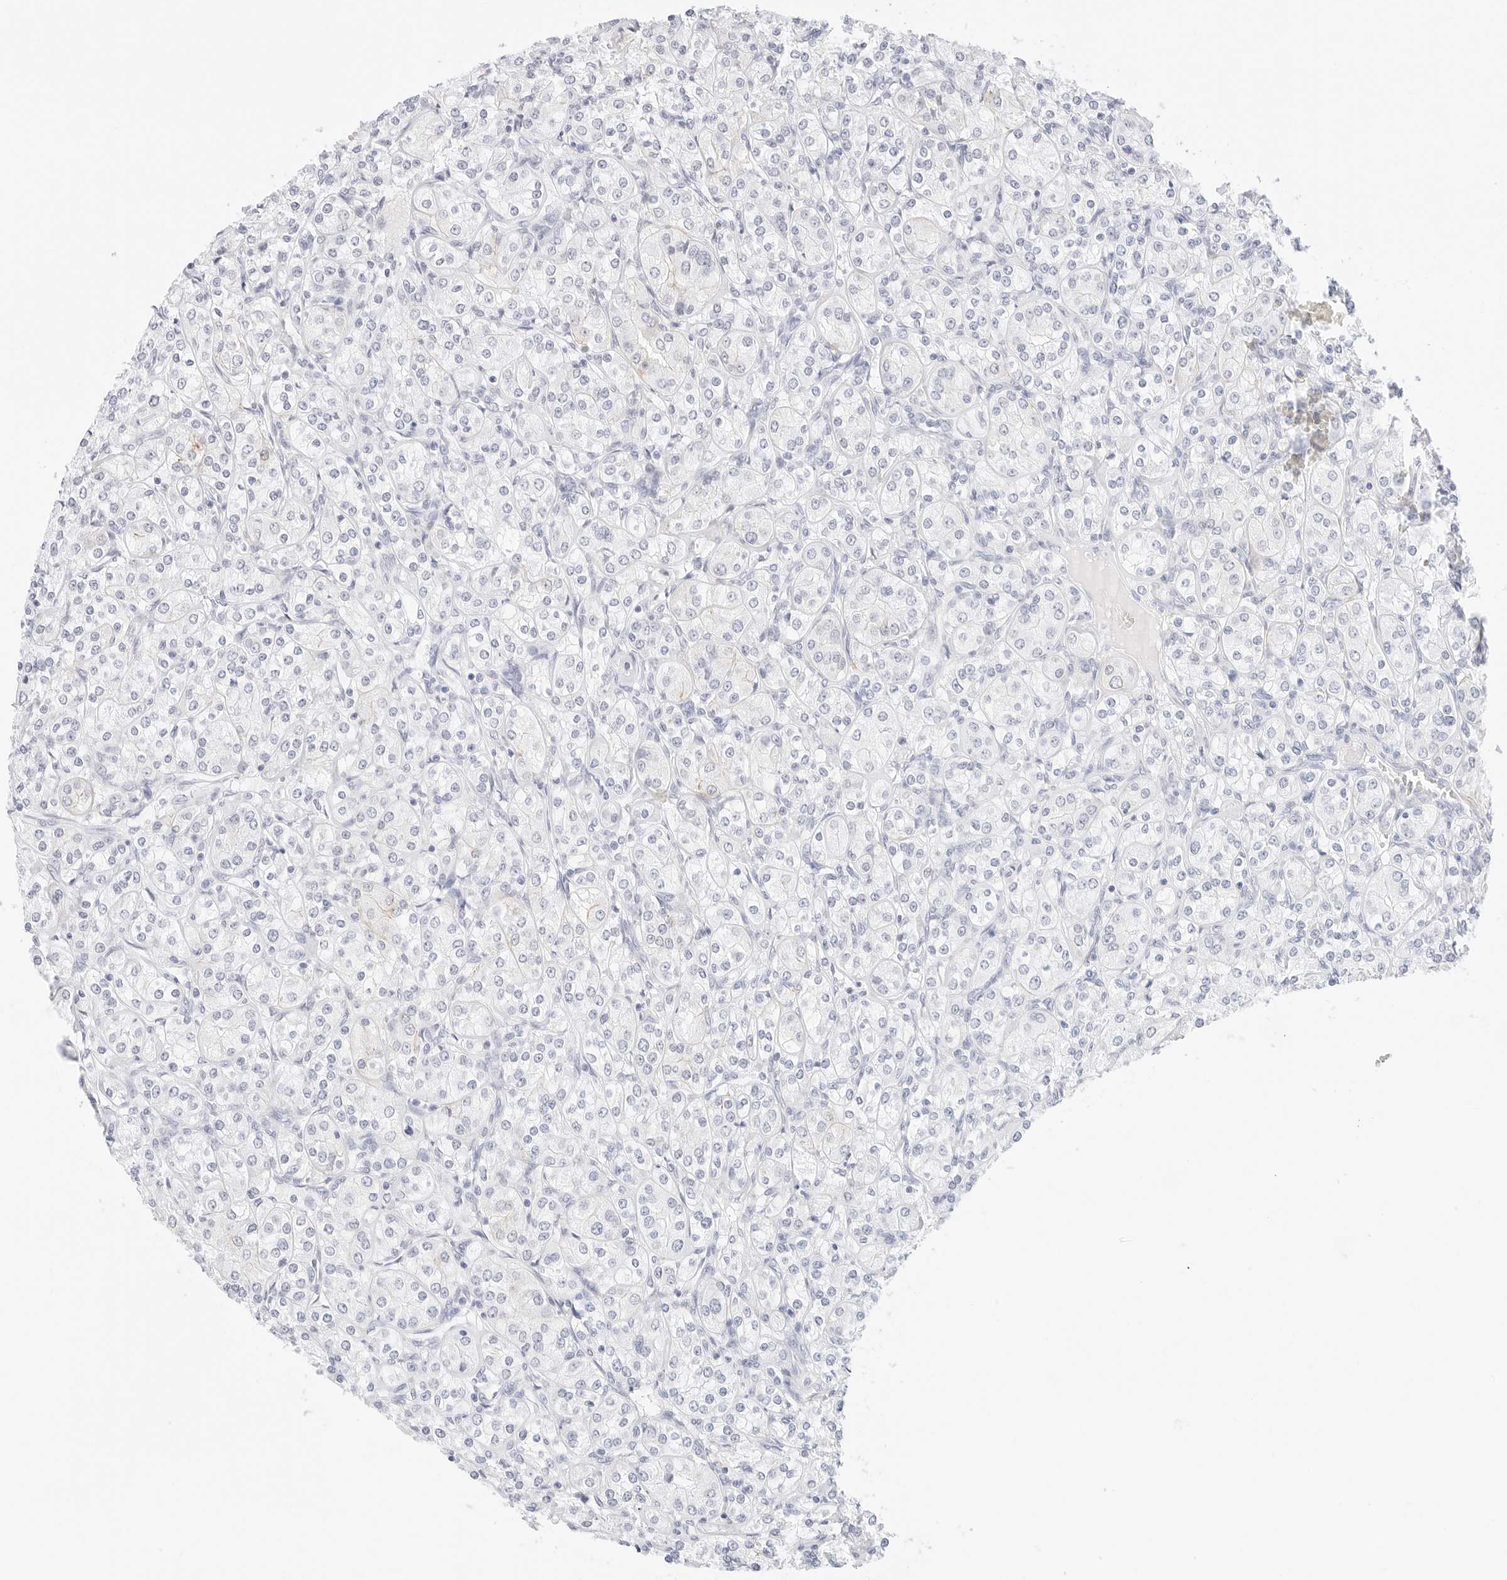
{"staining": {"intensity": "negative", "quantity": "none", "location": "none"}, "tissue": "renal cancer", "cell_type": "Tumor cells", "image_type": "cancer", "snomed": [{"axis": "morphology", "description": "Adenocarcinoma, NOS"}, {"axis": "topography", "description": "Kidney"}], "caption": "Tumor cells are negative for protein expression in human renal cancer.", "gene": "CDH1", "patient": {"sex": "male", "age": 77}}